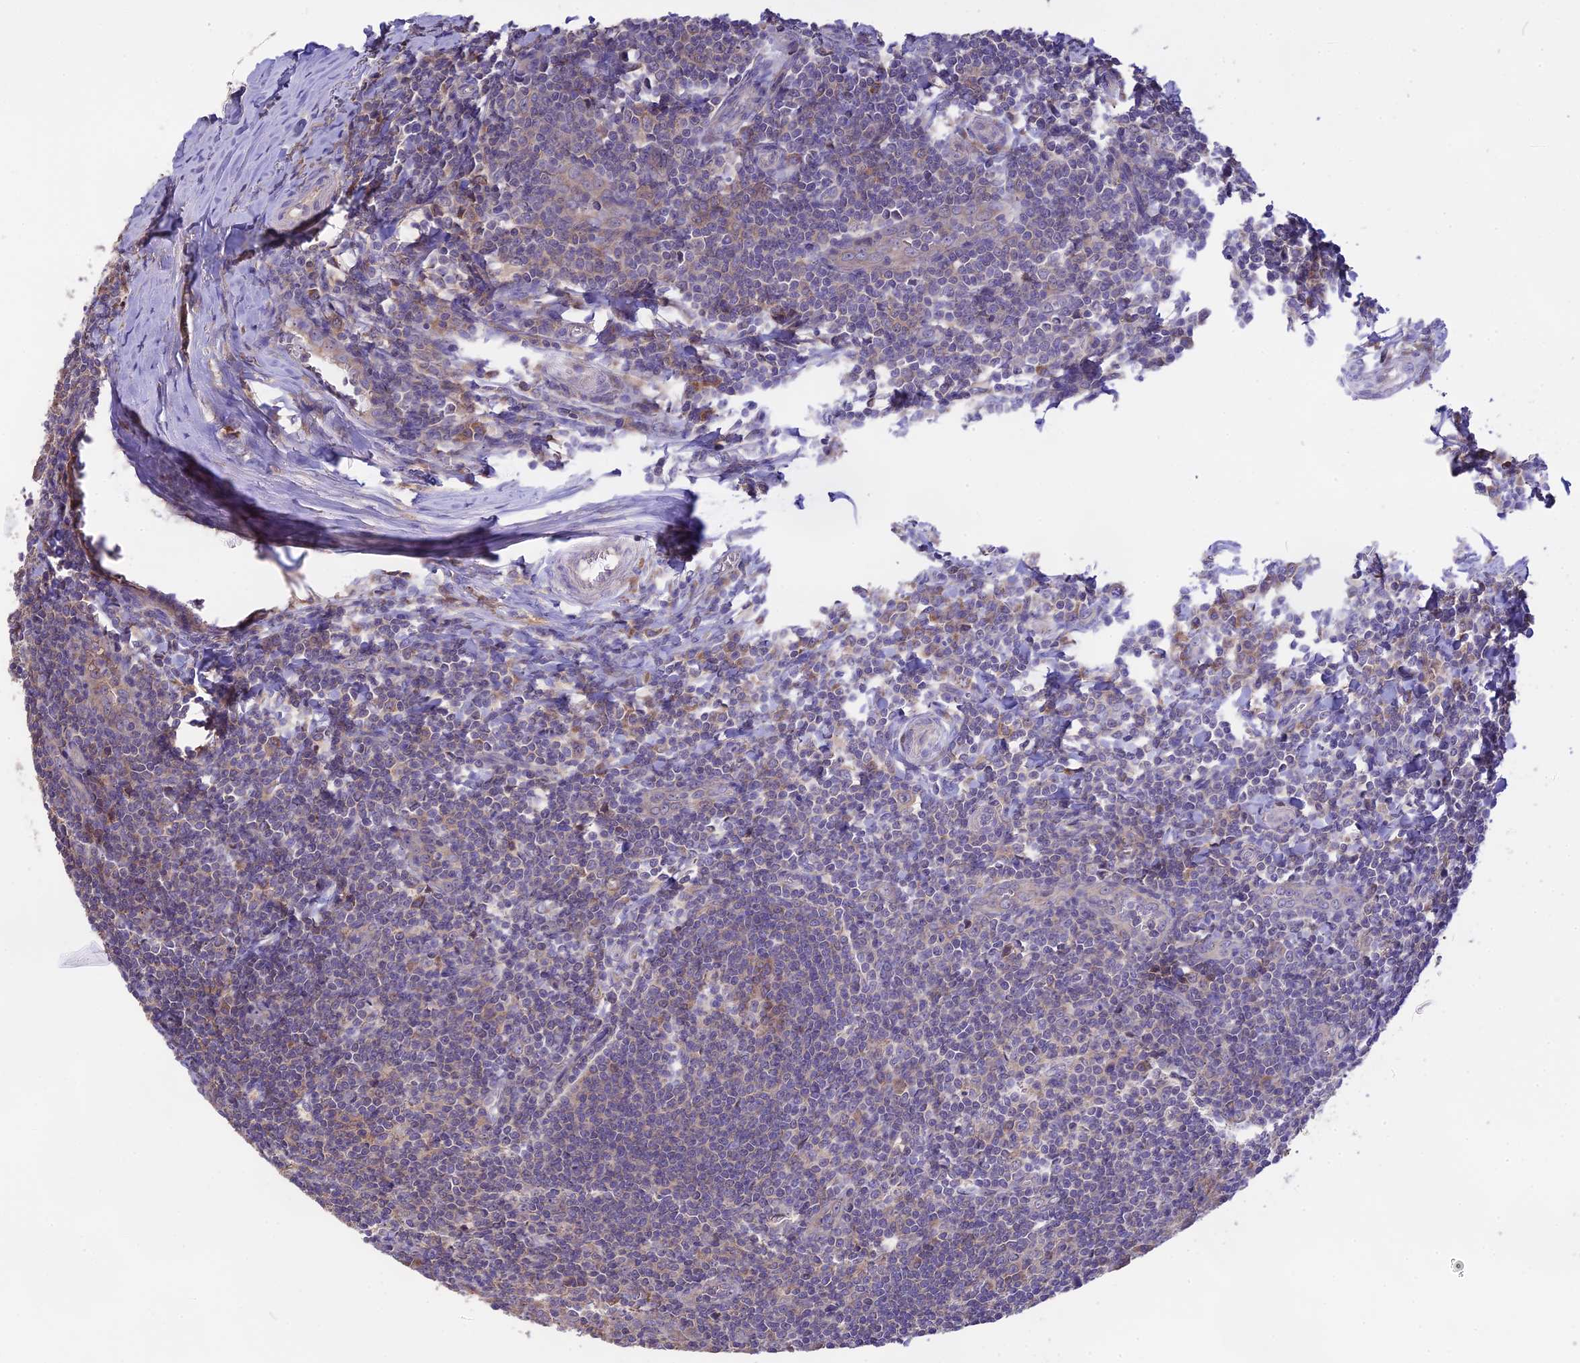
{"staining": {"intensity": "weak", "quantity": "25%-75%", "location": "cytoplasmic/membranous"}, "tissue": "tonsil", "cell_type": "Germinal center cells", "image_type": "normal", "snomed": [{"axis": "morphology", "description": "Normal tissue, NOS"}, {"axis": "topography", "description": "Tonsil"}], "caption": "The histopathology image demonstrates staining of unremarkable tonsil, revealing weak cytoplasmic/membranous protein expression (brown color) within germinal center cells.", "gene": "NUDT8", "patient": {"sex": "male", "age": 27}}